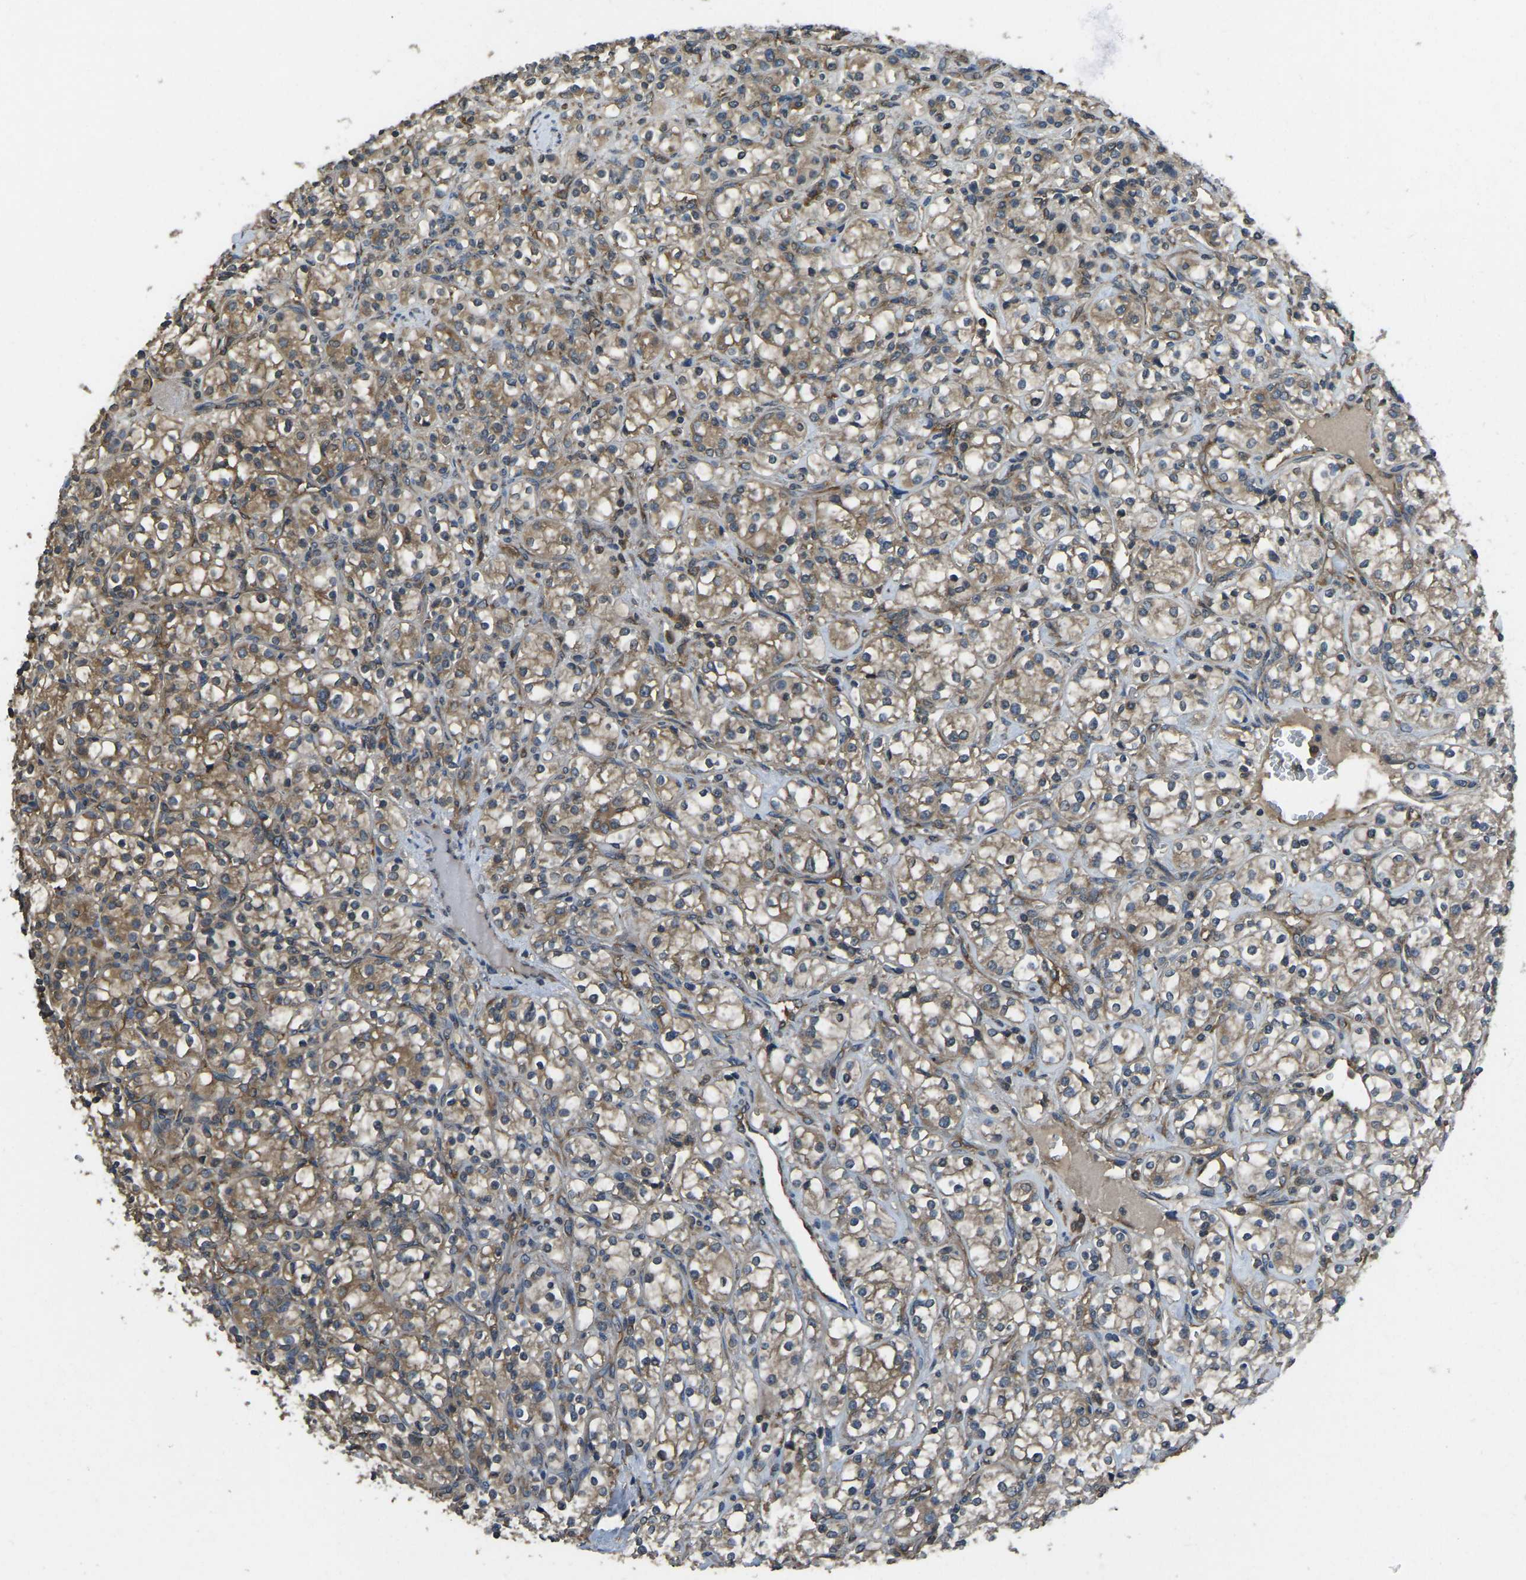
{"staining": {"intensity": "moderate", "quantity": ">75%", "location": "cytoplasmic/membranous"}, "tissue": "renal cancer", "cell_type": "Tumor cells", "image_type": "cancer", "snomed": [{"axis": "morphology", "description": "Adenocarcinoma, NOS"}, {"axis": "topography", "description": "Kidney"}], "caption": "Immunohistochemistry (IHC) of human adenocarcinoma (renal) reveals medium levels of moderate cytoplasmic/membranous expression in about >75% of tumor cells.", "gene": "AIMP1", "patient": {"sex": "male", "age": 77}}